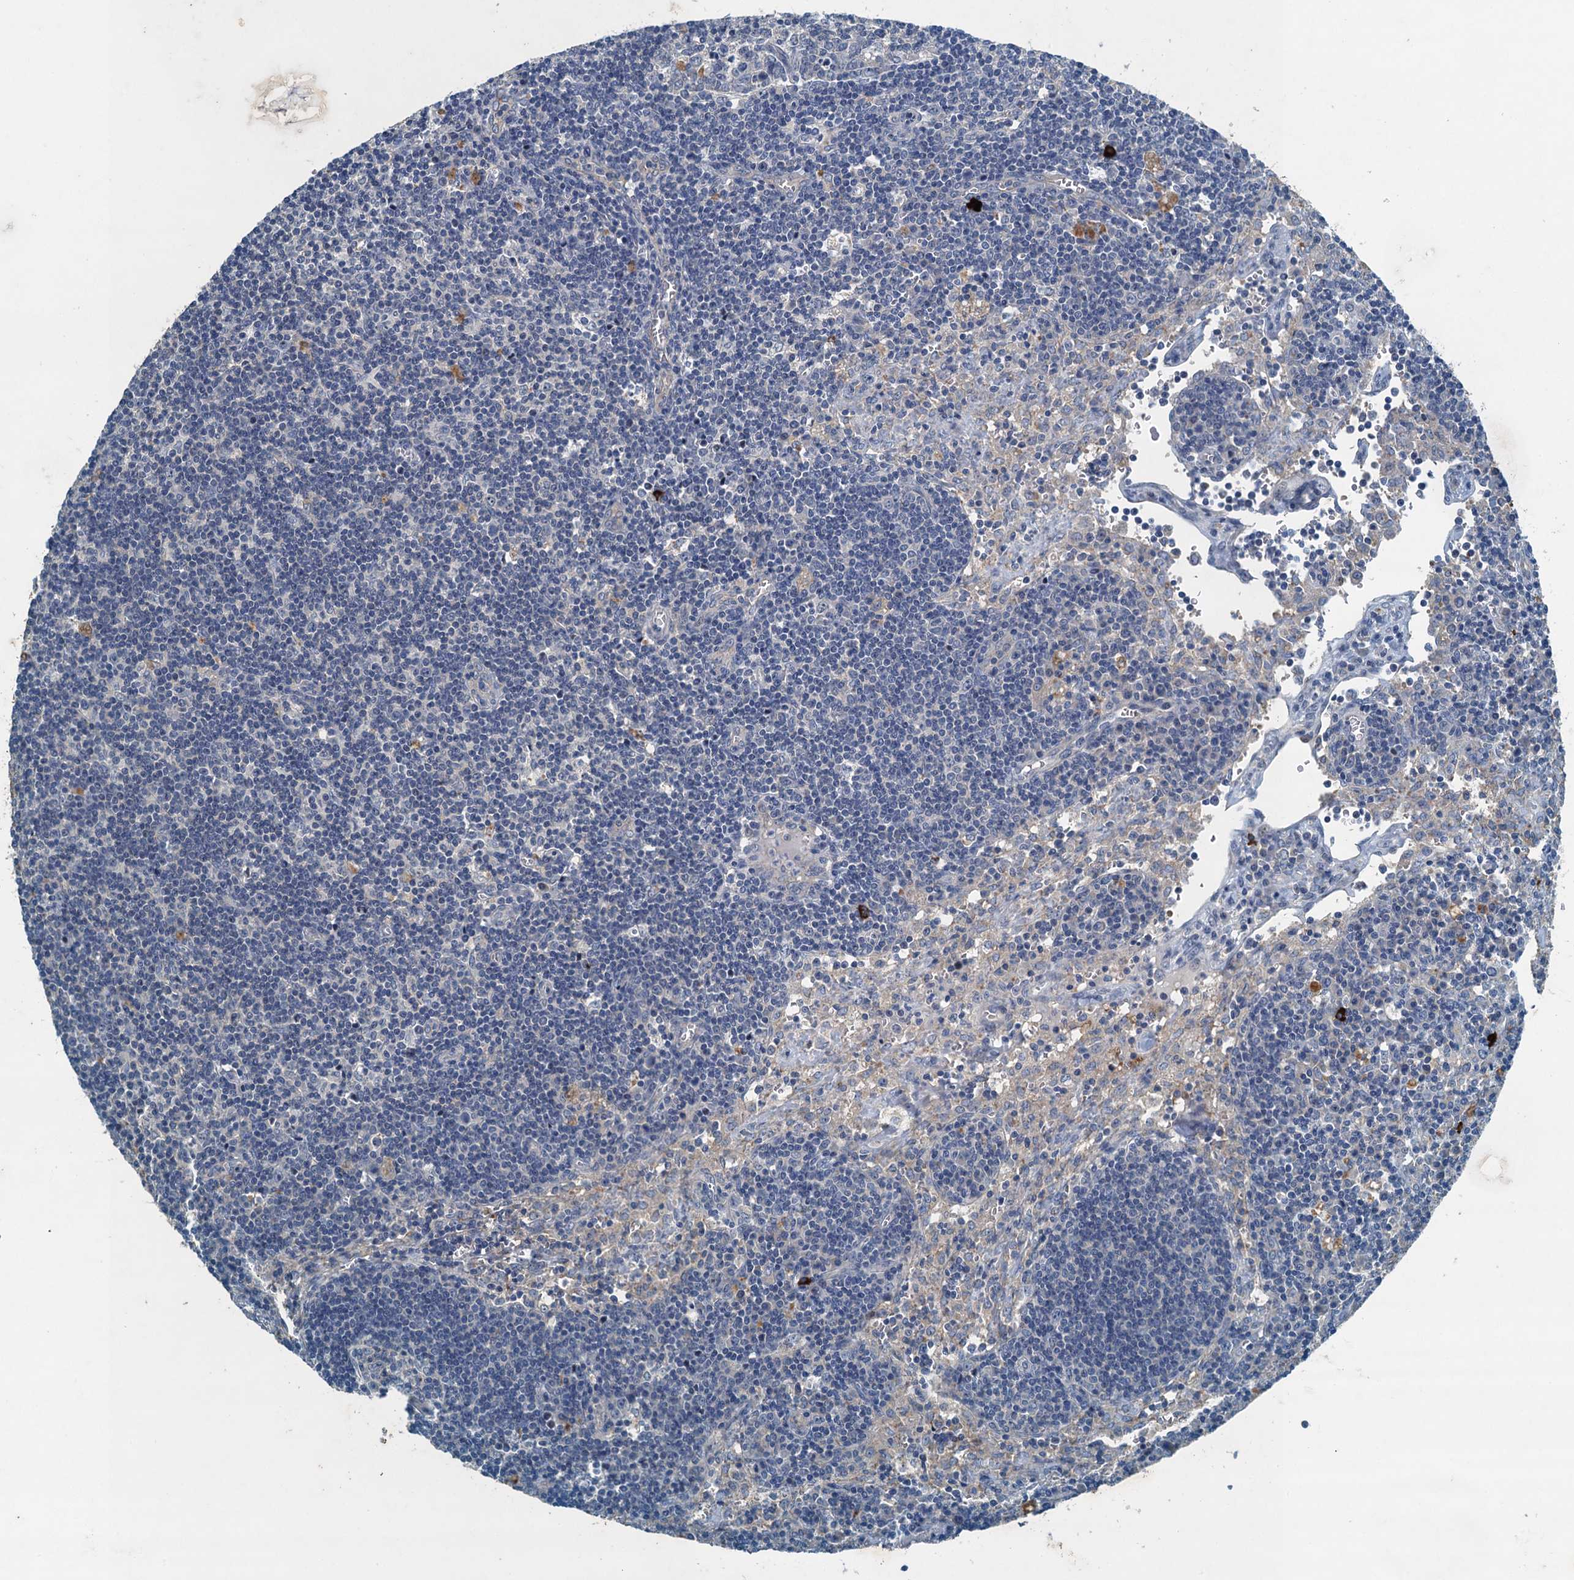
{"staining": {"intensity": "negative", "quantity": "none", "location": "none"}, "tissue": "lymph node", "cell_type": "Germinal center cells", "image_type": "normal", "snomed": [{"axis": "morphology", "description": "Normal tissue, NOS"}, {"axis": "topography", "description": "Lymph node"}], "caption": "The micrograph demonstrates no staining of germinal center cells in benign lymph node.", "gene": "CBLIF", "patient": {"sex": "male", "age": 58}}